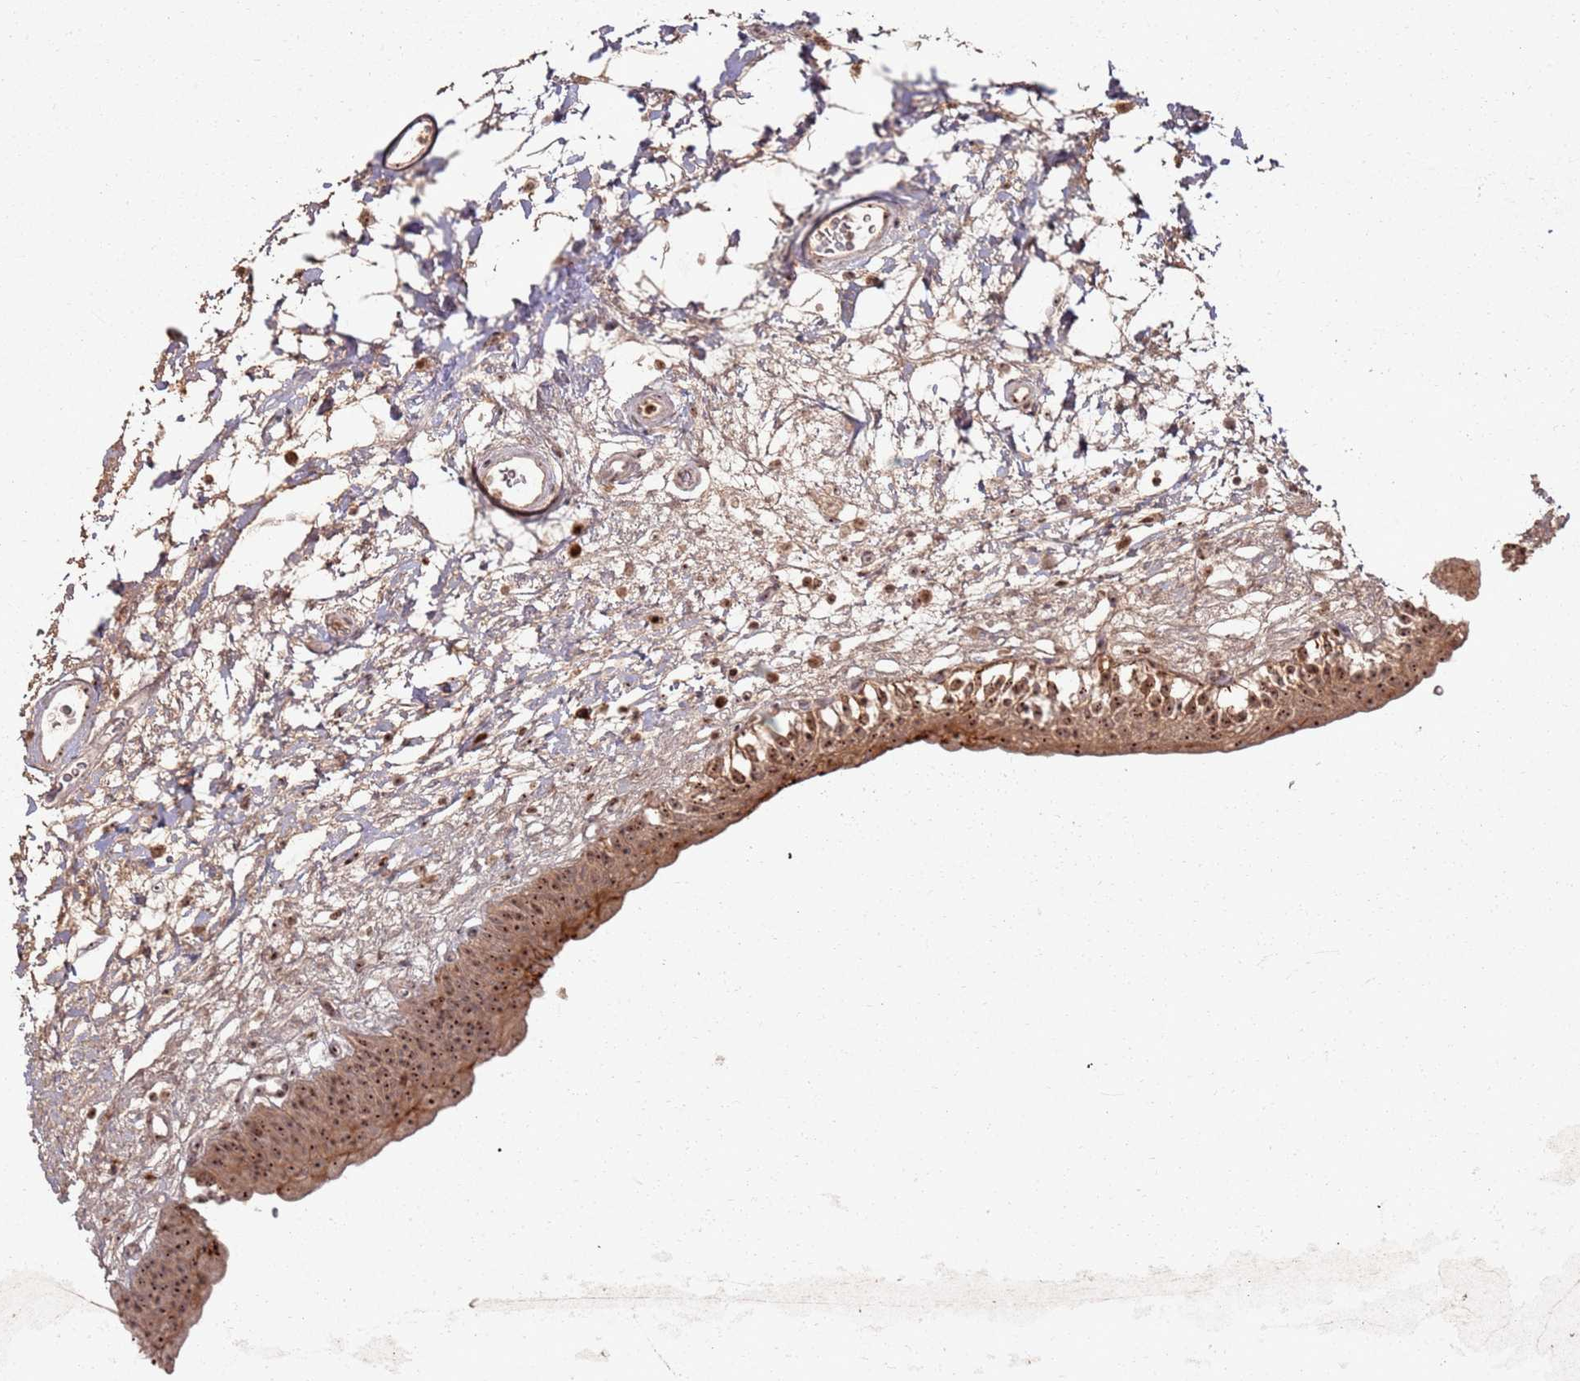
{"staining": {"intensity": "strong", "quantity": ">75%", "location": "cytoplasmic/membranous,nuclear"}, "tissue": "urinary bladder", "cell_type": "Urothelial cells", "image_type": "normal", "snomed": [{"axis": "morphology", "description": "Normal tissue, NOS"}, {"axis": "topography", "description": "Urinary bladder"}], "caption": "A high-resolution photomicrograph shows IHC staining of unremarkable urinary bladder, which shows strong cytoplasmic/membranous,nuclear staining in approximately >75% of urothelial cells. (DAB IHC, brown staining for protein, blue staining for nuclei).", "gene": "UTP11", "patient": {"sex": "male", "age": 83}}